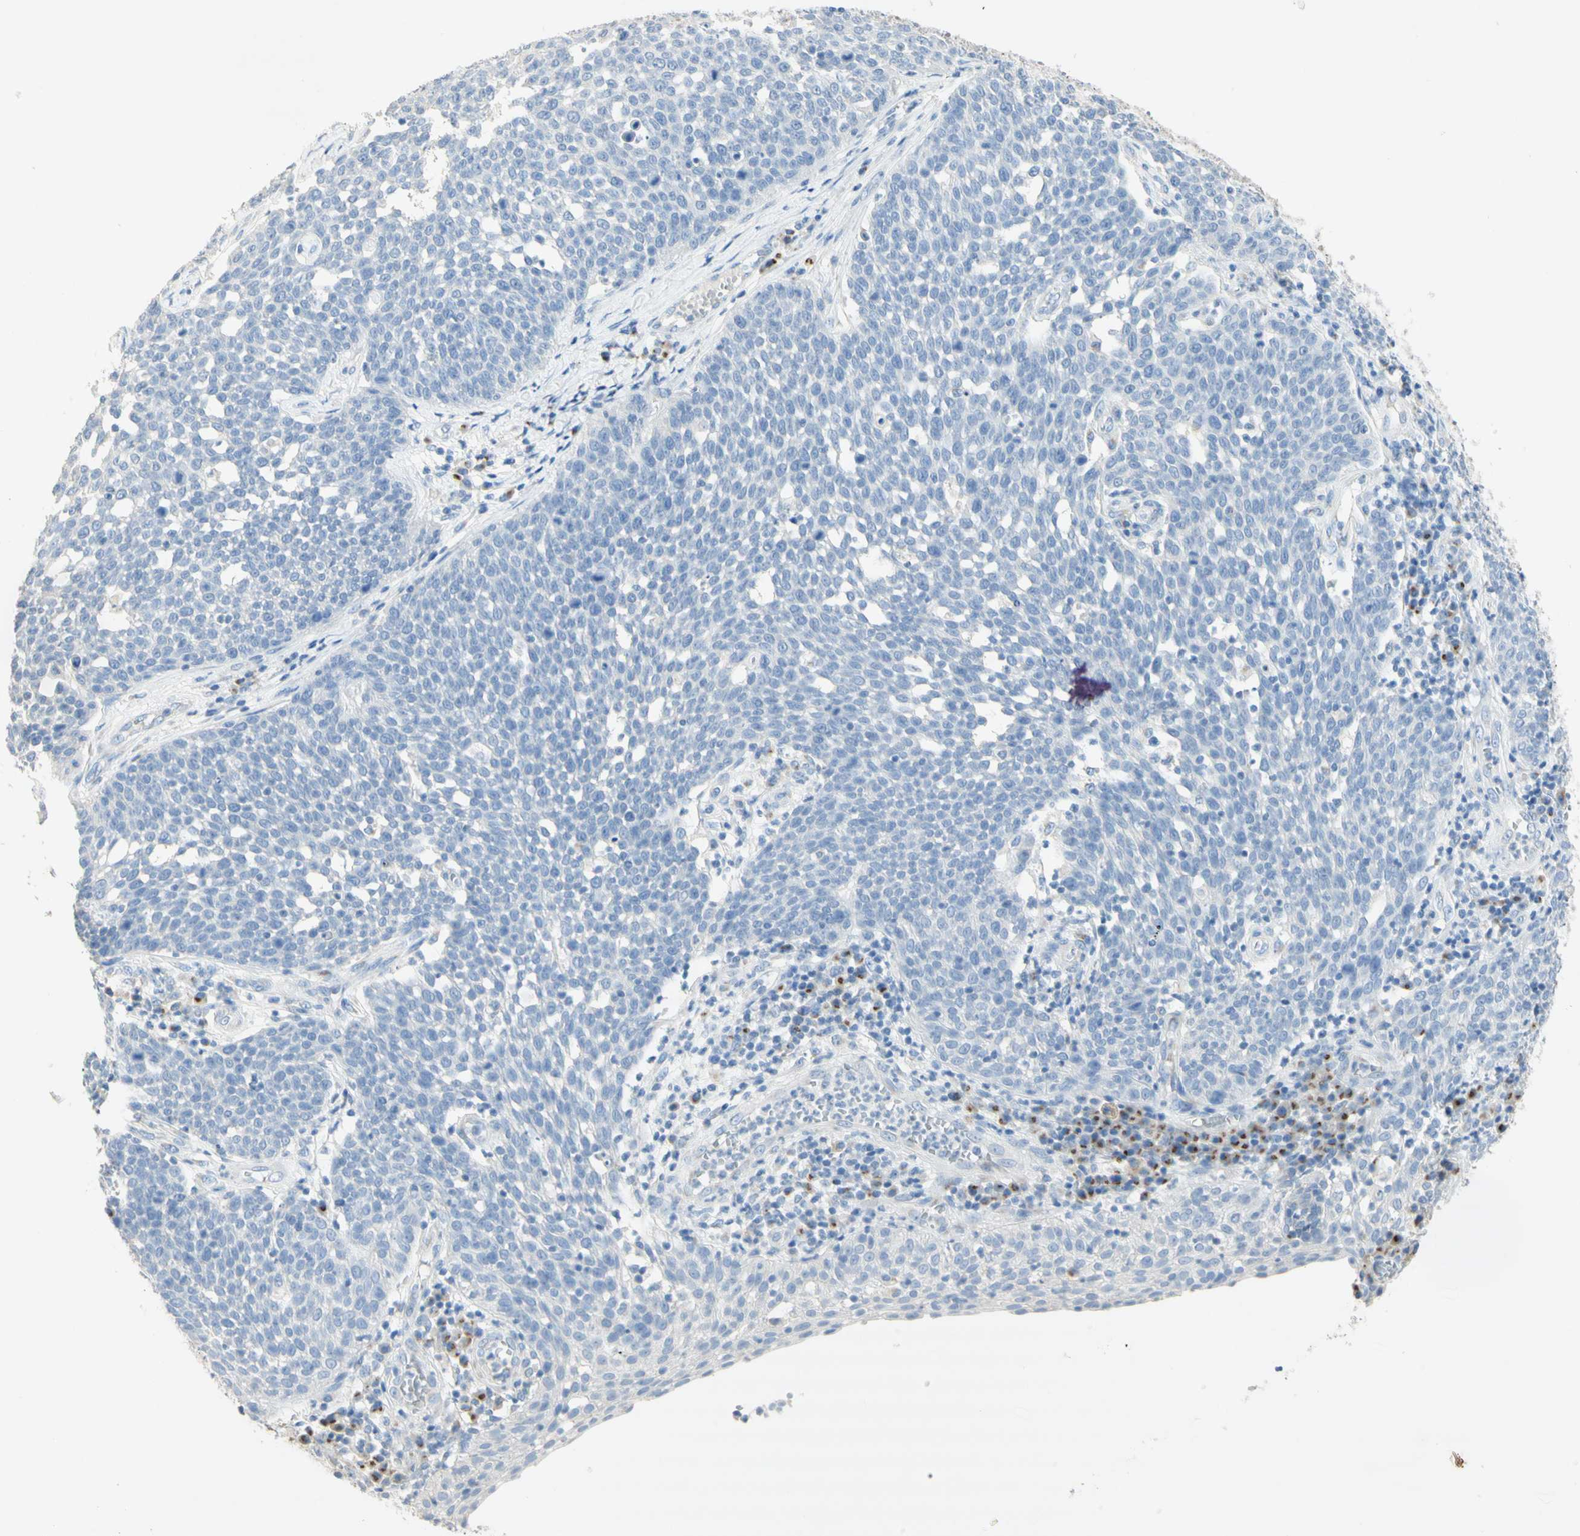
{"staining": {"intensity": "negative", "quantity": "none", "location": "none"}, "tissue": "cervical cancer", "cell_type": "Tumor cells", "image_type": "cancer", "snomed": [{"axis": "morphology", "description": "Squamous cell carcinoma, NOS"}, {"axis": "topography", "description": "Cervix"}], "caption": "An IHC photomicrograph of cervical cancer is shown. There is no staining in tumor cells of cervical cancer. Nuclei are stained in blue.", "gene": "MANEA", "patient": {"sex": "female", "age": 34}}